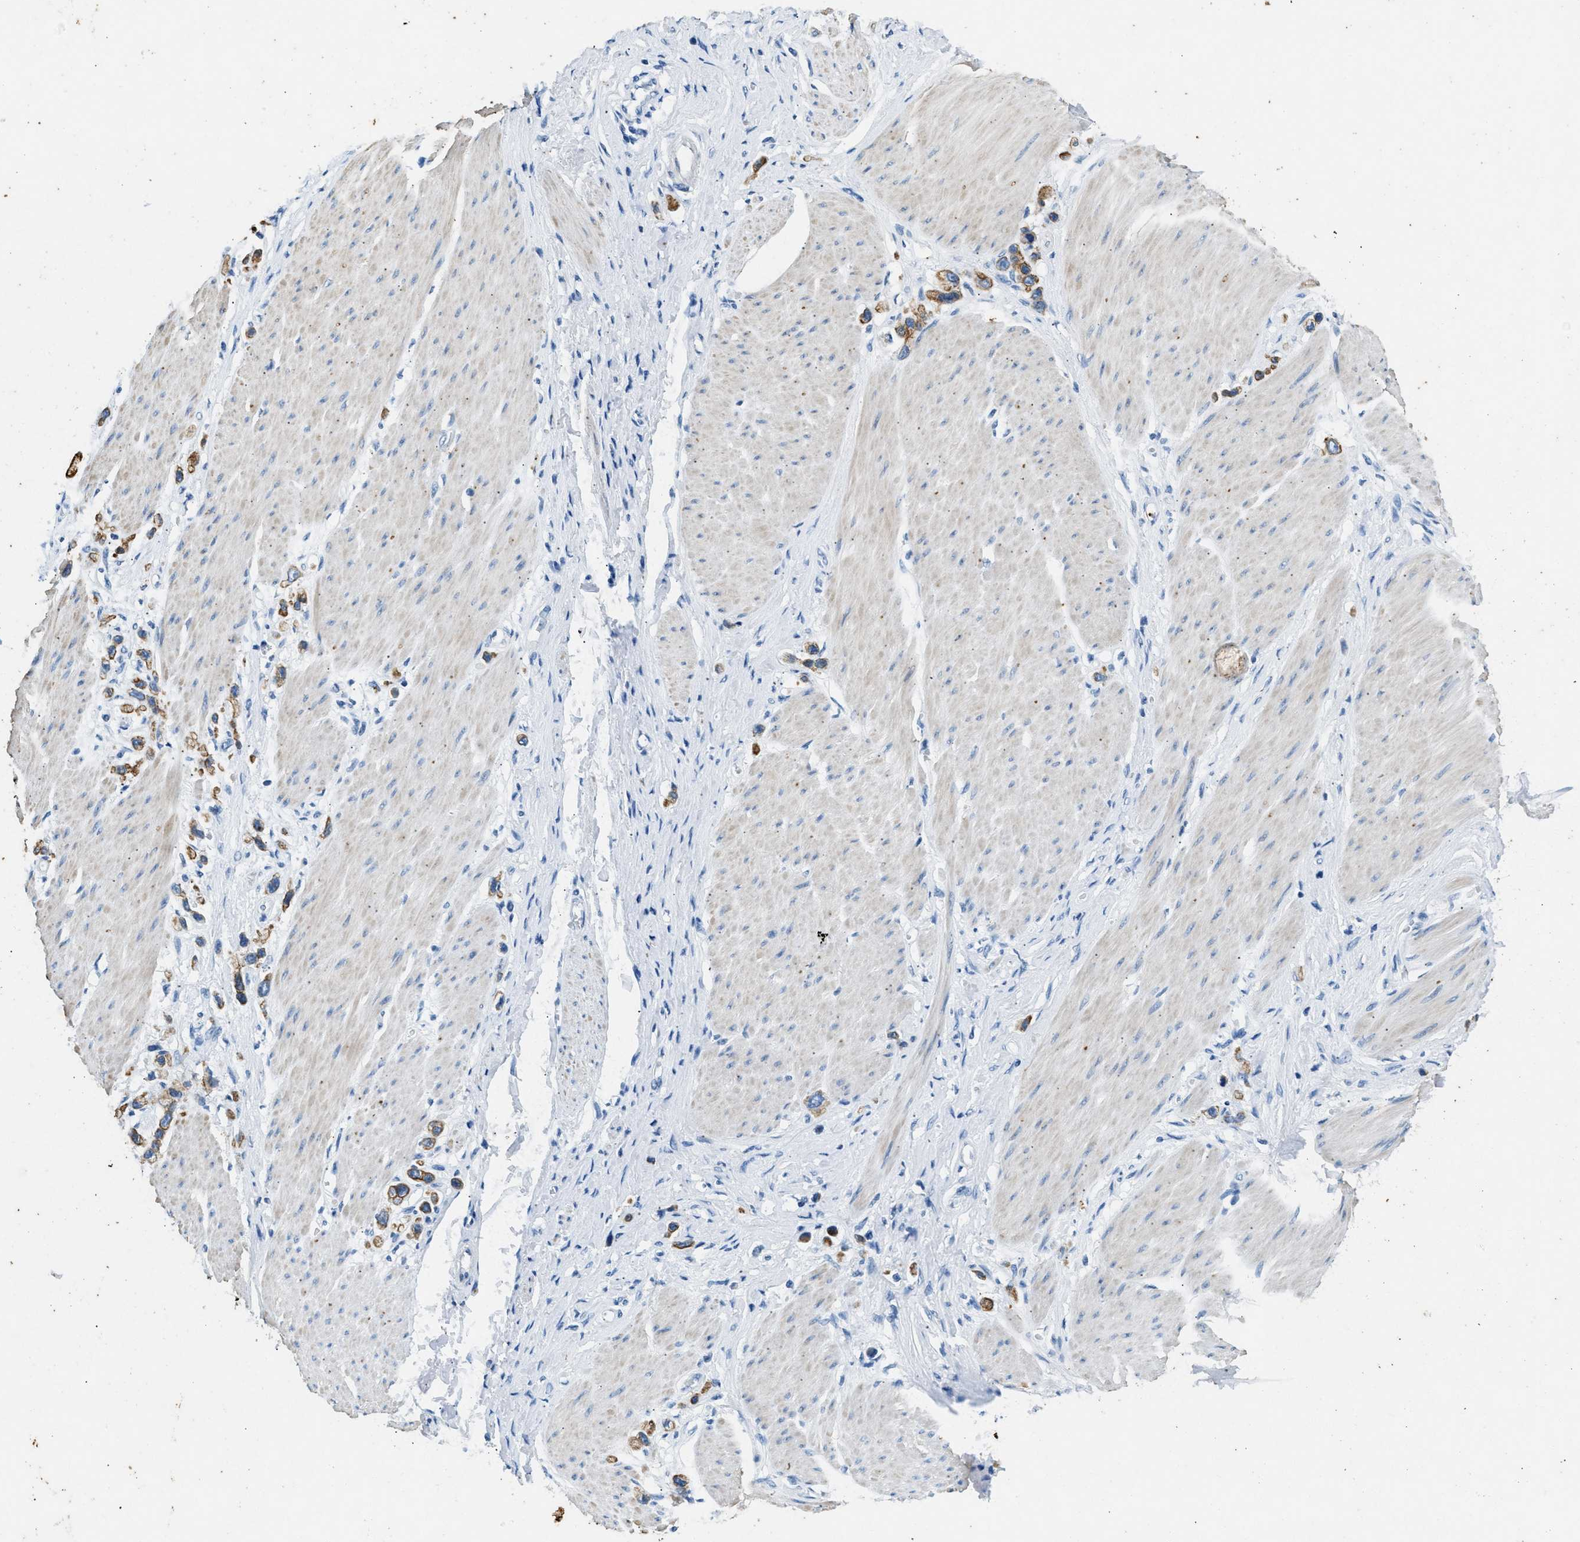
{"staining": {"intensity": "moderate", "quantity": ">75%", "location": "cytoplasmic/membranous"}, "tissue": "stomach cancer", "cell_type": "Tumor cells", "image_type": "cancer", "snomed": [{"axis": "morphology", "description": "Adenocarcinoma, NOS"}, {"axis": "topography", "description": "Stomach"}], "caption": "Protein expression analysis of stomach adenocarcinoma displays moderate cytoplasmic/membranous staining in about >75% of tumor cells. (DAB (3,3'-diaminobenzidine) IHC with brightfield microscopy, high magnification).", "gene": "CFAP20", "patient": {"sex": "female", "age": 65}}